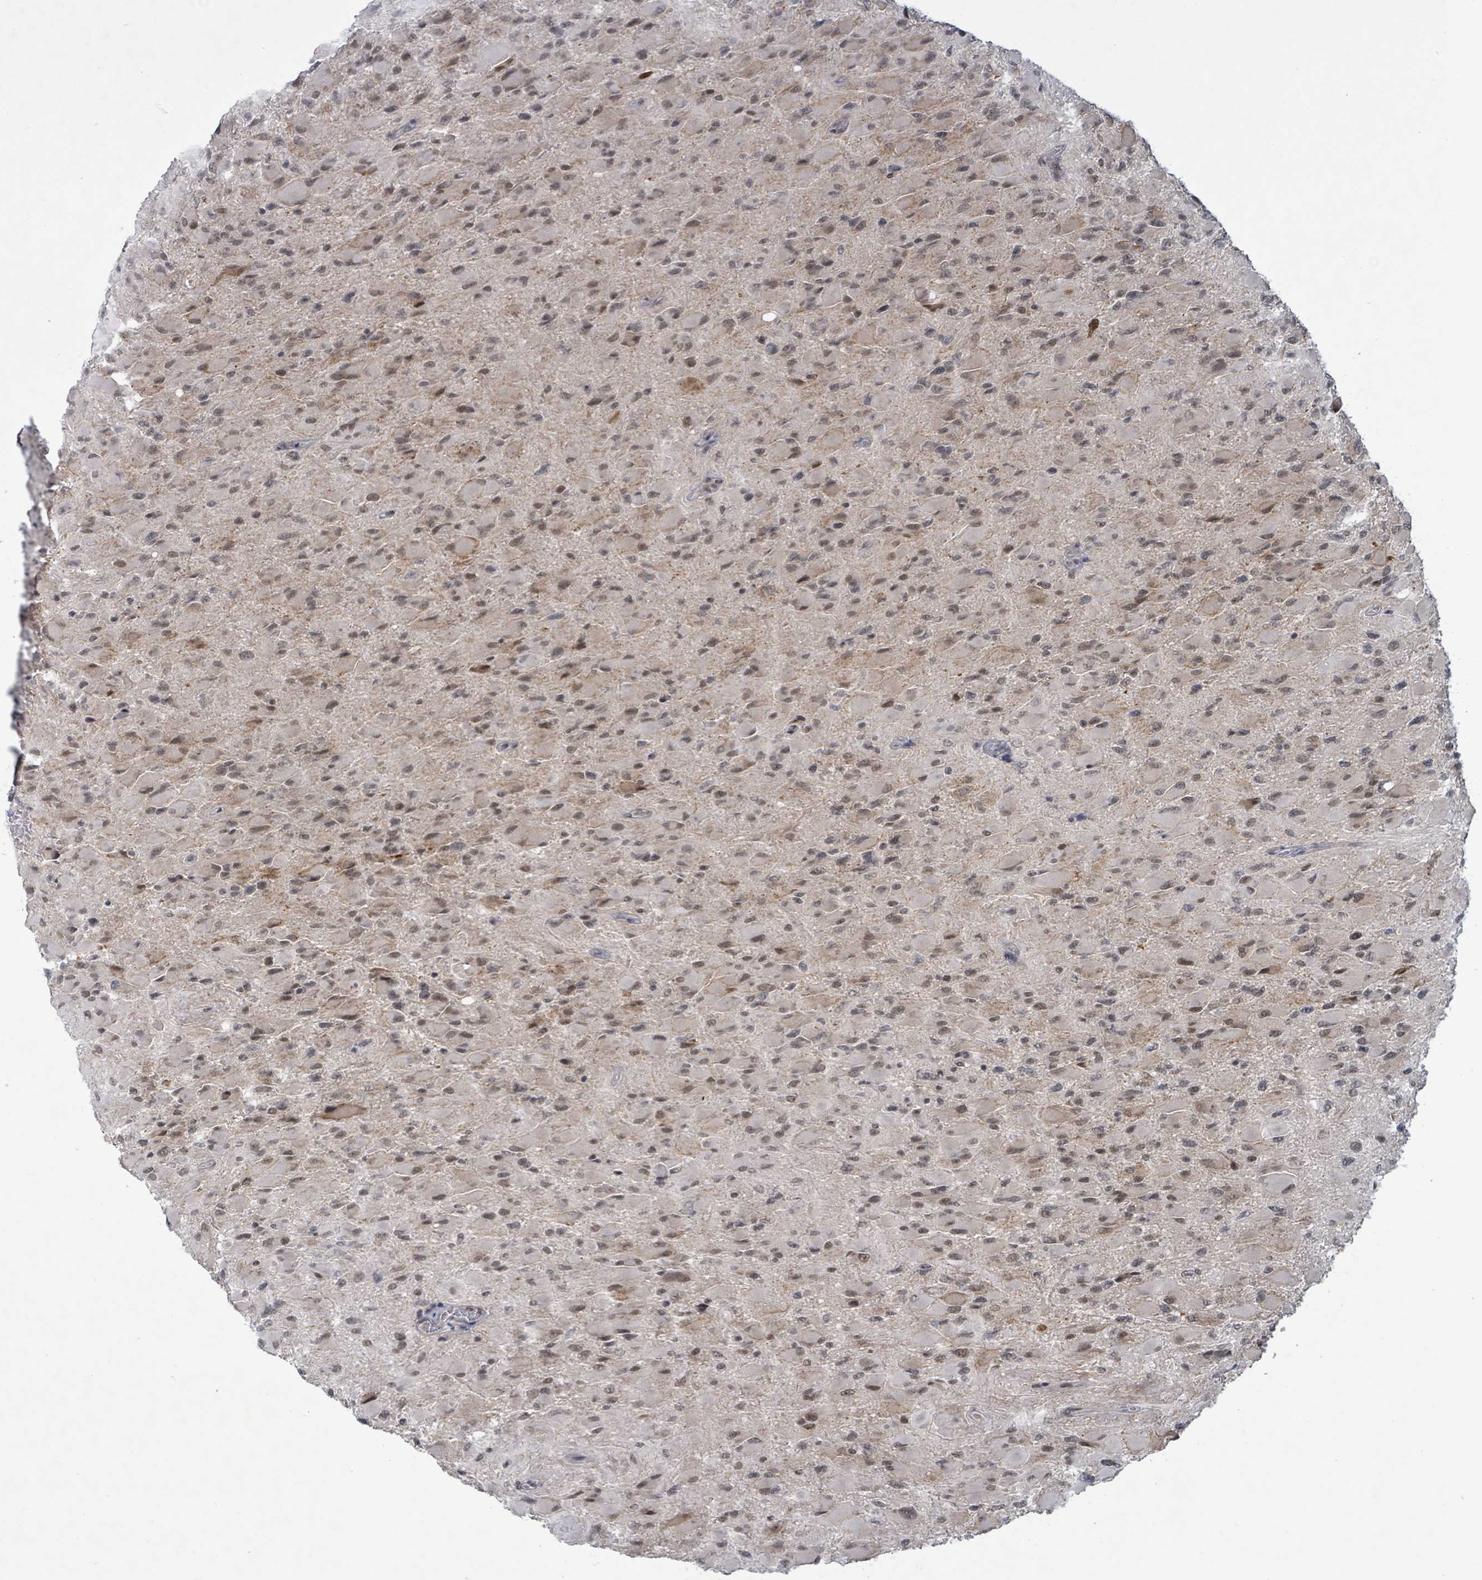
{"staining": {"intensity": "moderate", "quantity": "25%-75%", "location": "nuclear"}, "tissue": "glioma", "cell_type": "Tumor cells", "image_type": "cancer", "snomed": [{"axis": "morphology", "description": "Glioma, malignant, High grade"}, {"axis": "topography", "description": "Cerebral cortex"}], "caption": "Immunohistochemistry (IHC) of human high-grade glioma (malignant) displays medium levels of moderate nuclear staining in approximately 25%-75% of tumor cells.", "gene": "BANP", "patient": {"sex": "female", "age": 36}}